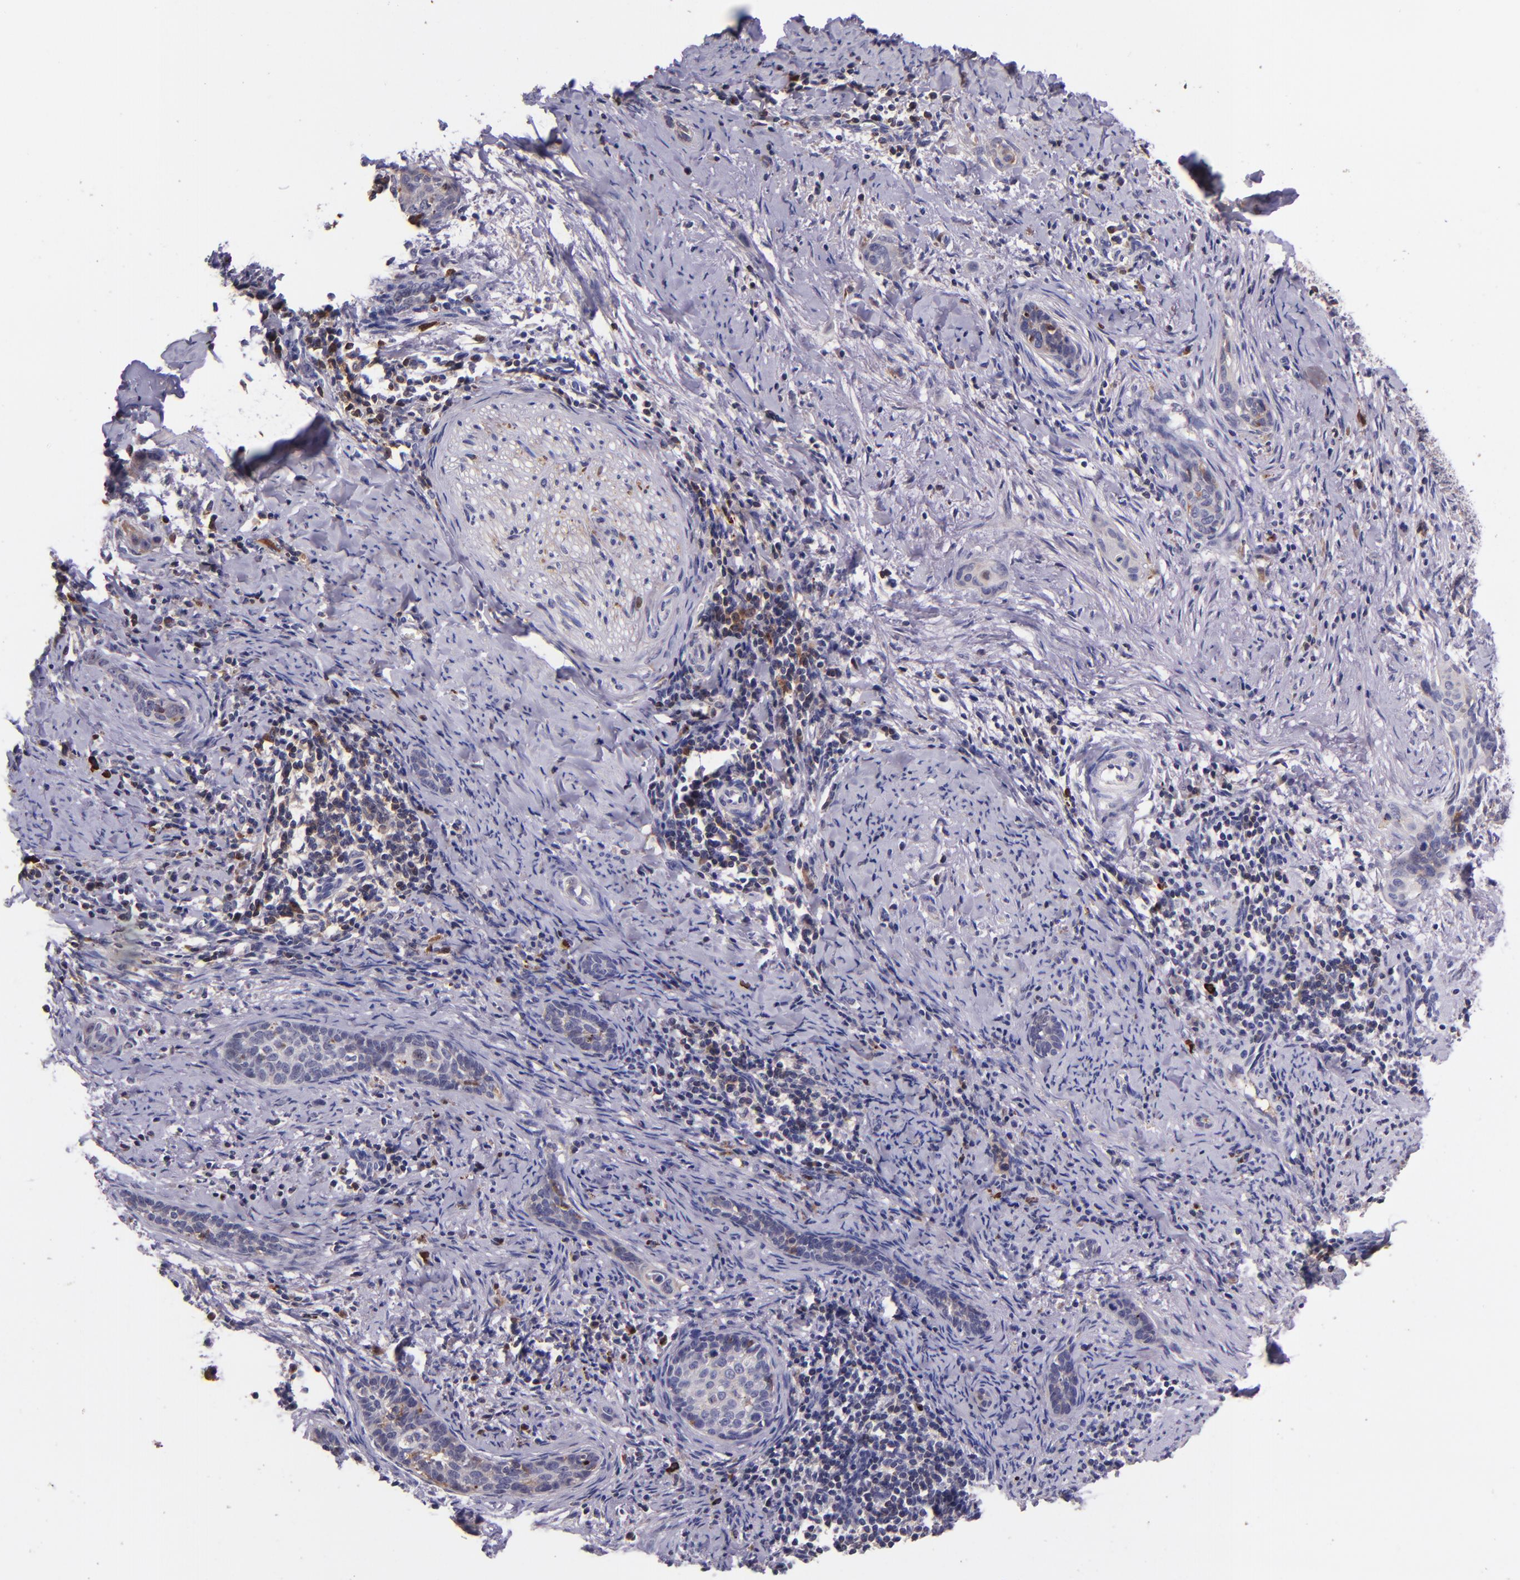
{"staining": {"intensity": "weak", "quantity": "25%-75%", "location": "cytoplasmic/membranous"}, "tissue": "cervical cancer", "cell_type": "Tumor cells", "image_type": "cancer", "snomed": [{"axis": "morphology", "description": "Squamous cell carcinoma, NOS"}, {"axis": "topography", "description": "Cervix"}], "caption": "Approximately 25%-75% of tumor cells in human cervical cancer (squamous cell carcinoma) show weak cytoplasmic/membranous protein staining as visualized by brown immunohistochemical staining.", "gene": "KNG1", "patient": {"sex": "female", "age": 33}}